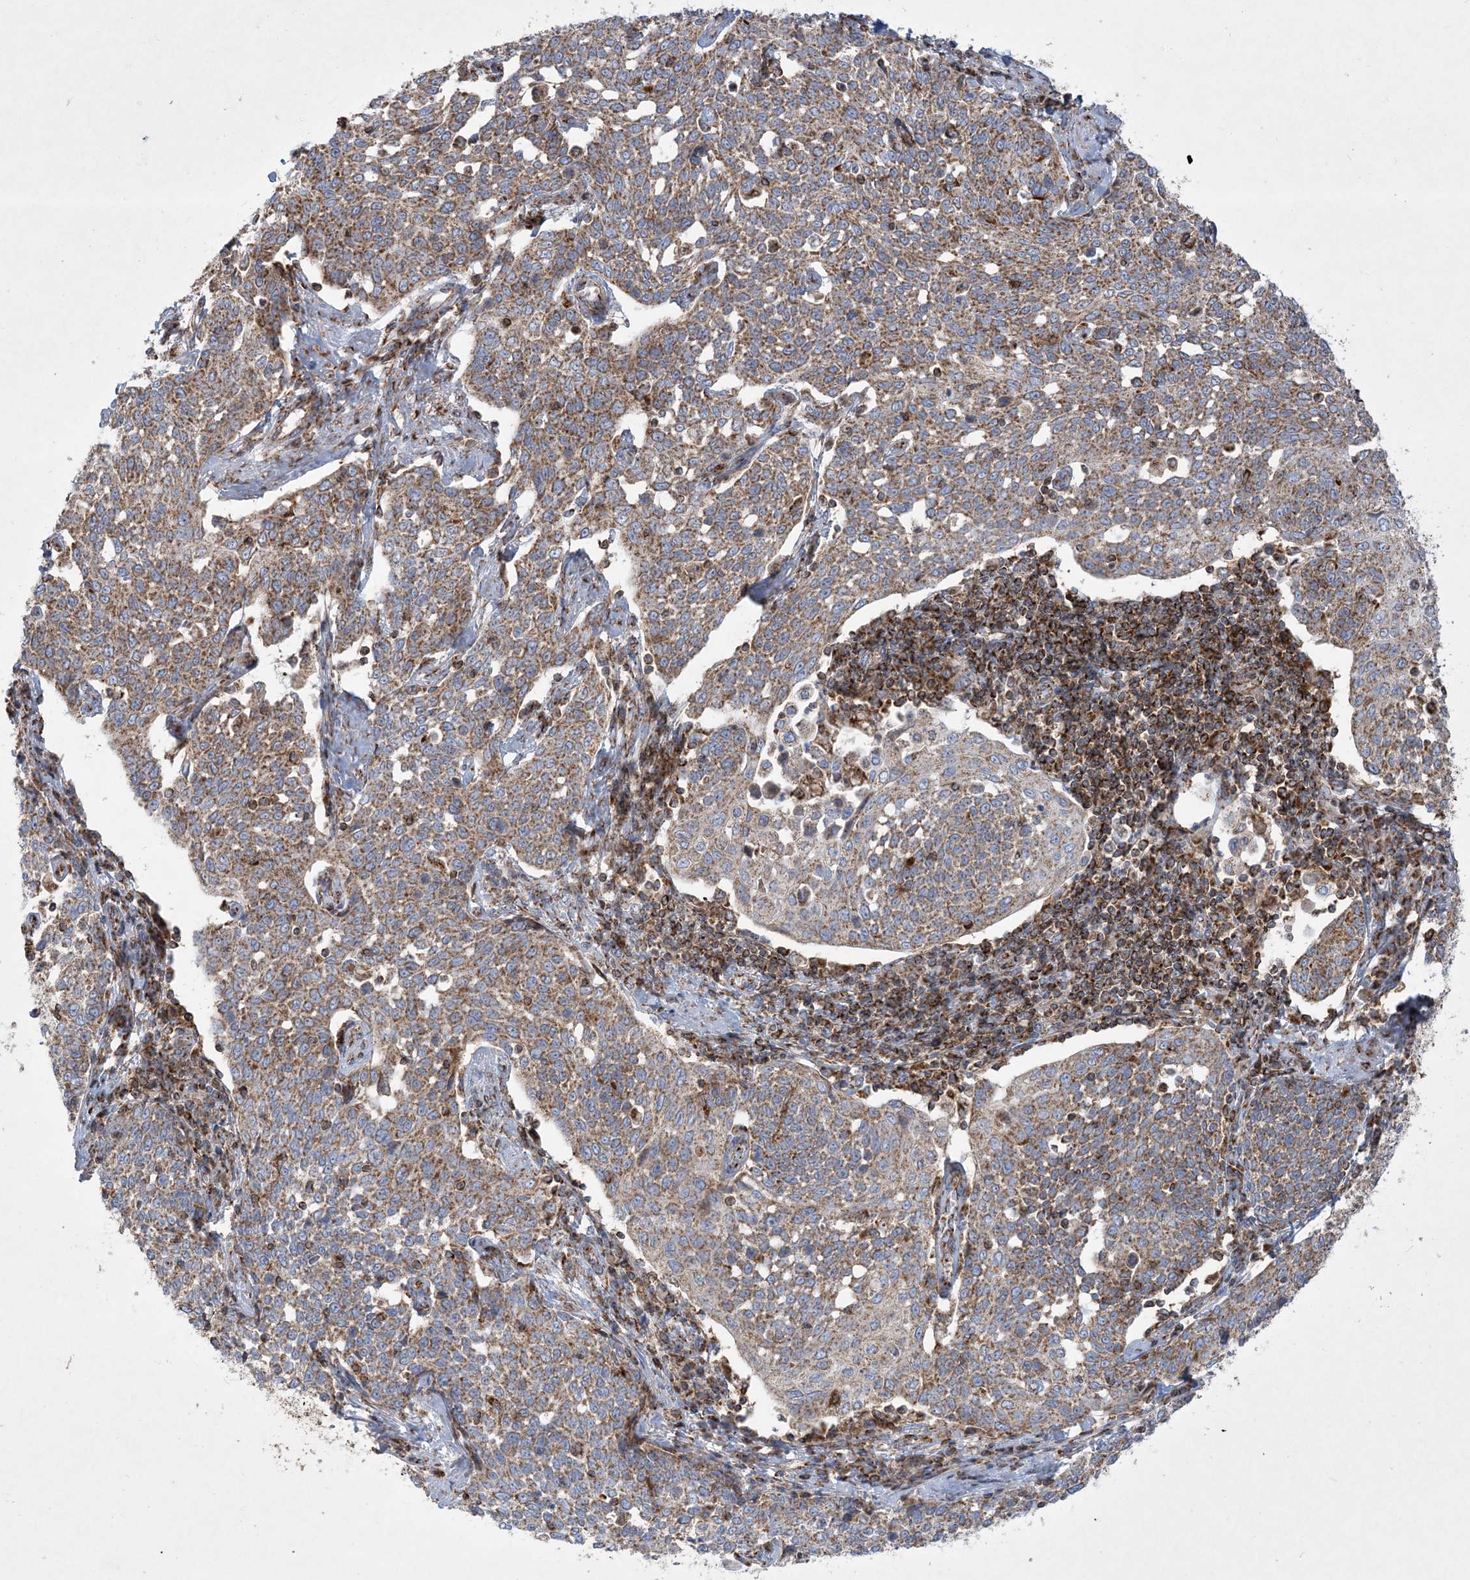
{"staining": {"intensity": "moderate", "quantity": ">75%", "location": "cytoplasmic/membranous"}, "tissue": "cervical cancer", "cell_type": "Tumor cells", "image_type": "cancer", "snomed": [{"axis": "morphology", "description": "Squamous cell carcinoma, NOS"}, {"axis": "topography", "description": "Cervix"}], "caption": "This micrograph exhibits squamous cell carcinoma (cervical) stained with immunohistochemistry (IHC) to label a protein in brown. The cytoplasmic/membranous of tumor cells show moderate positivity for the protein. Nuclei are counter-stained blue.", "gene": "BEND4", "patient": {"sex": "female", "age": 34}}